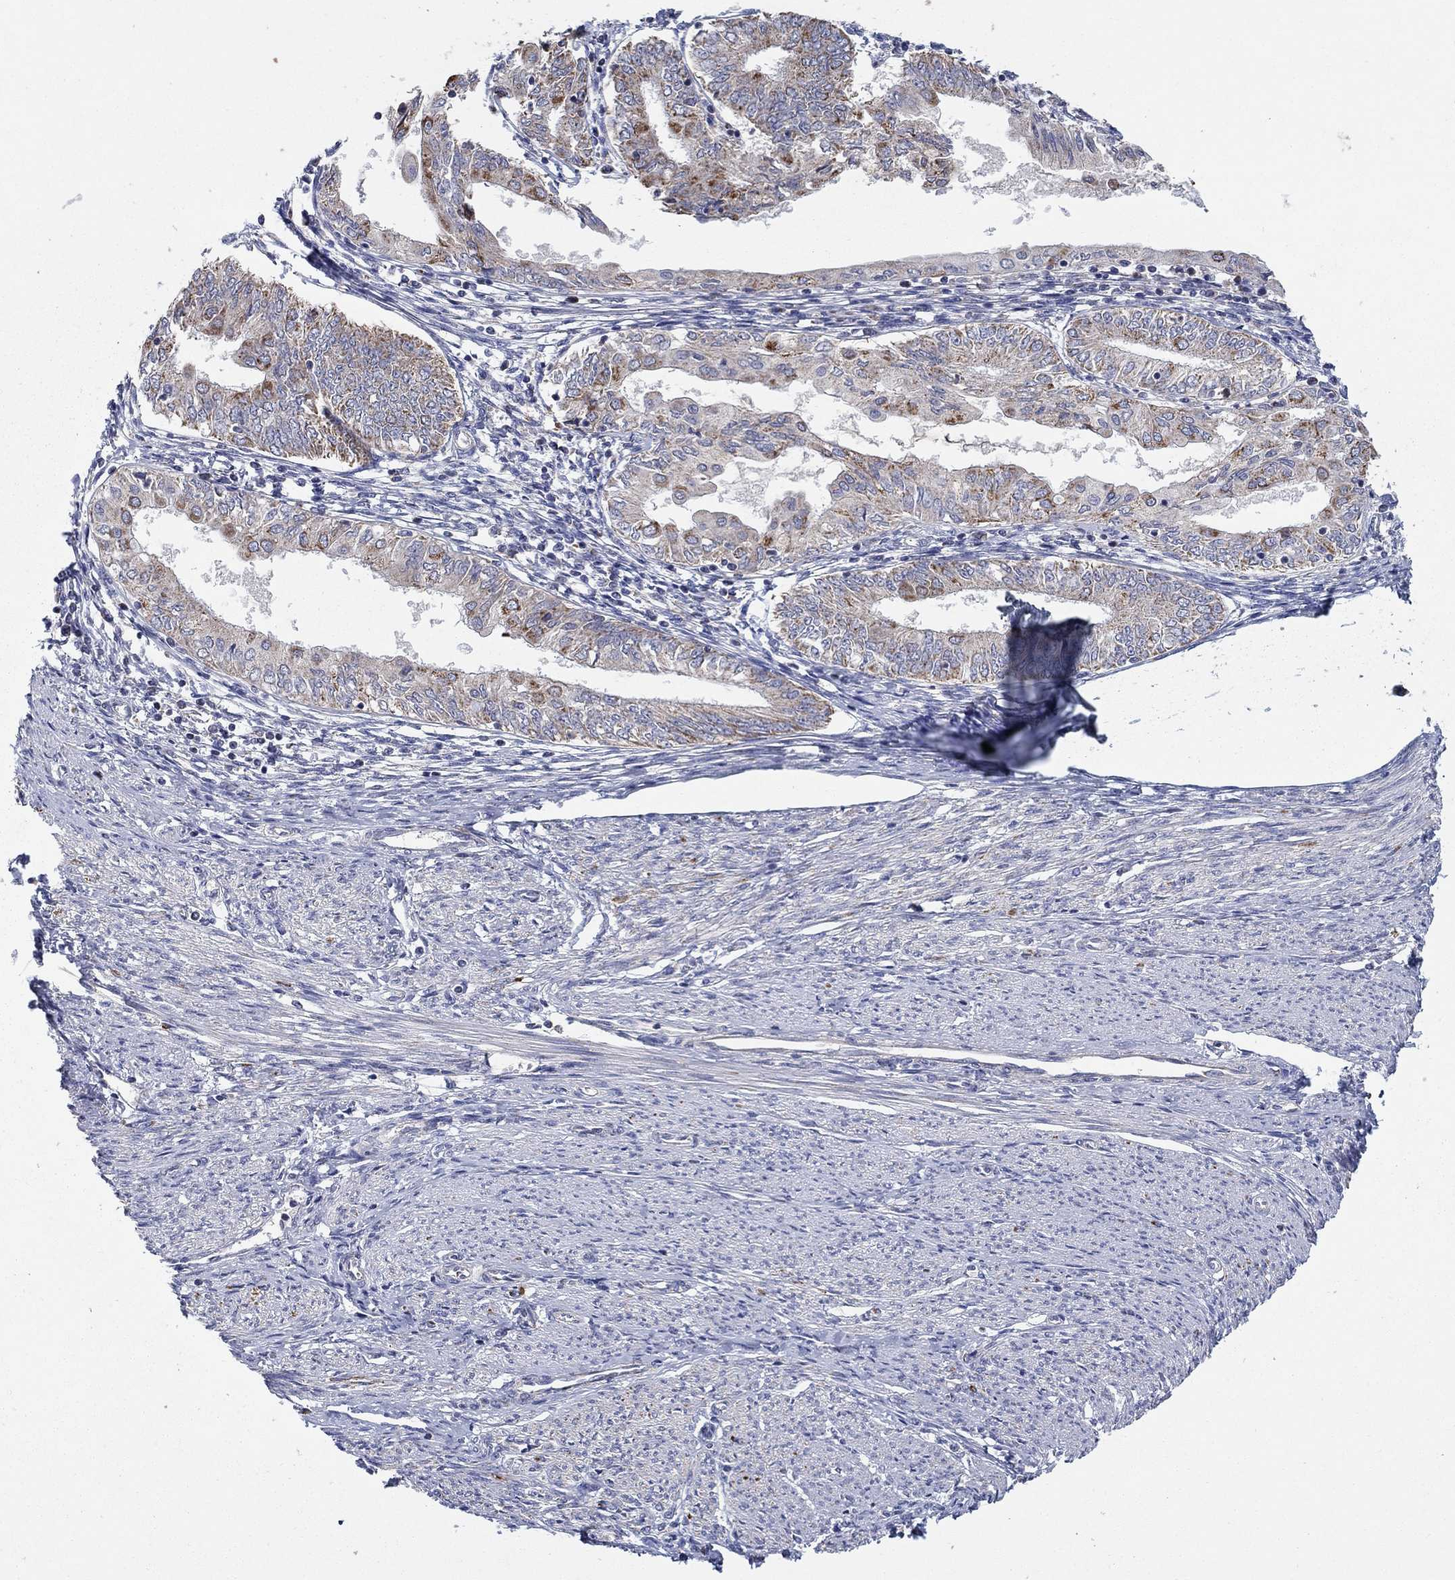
{"staining": {"intensity": "moderate", "quantity": "25%-75%", "location": "cytoplasmic/membranous"}, "tissue": "endometrial cancer", "cell_type": "Tumor cells", "image_type": "cancer", "snomed": [{"axis": "morphology", "description": "Adenocarcinoma, NOS"}, {"axis": "topography", "description": "Endometrium"}], "caption": "High-magnification brightfield microscopy of endometrial adenocarcinoma stained with DAB (3,3'-diaminobenzidine) (brown) and counterstained with hematoxylin (blue). tumor cells exhibit moderate cytoplasmic/membranous expression is appreciated in approximately25%-75% of cells.", "gene": "HPS5", "patient": {"sex": "female", "age": 68}}